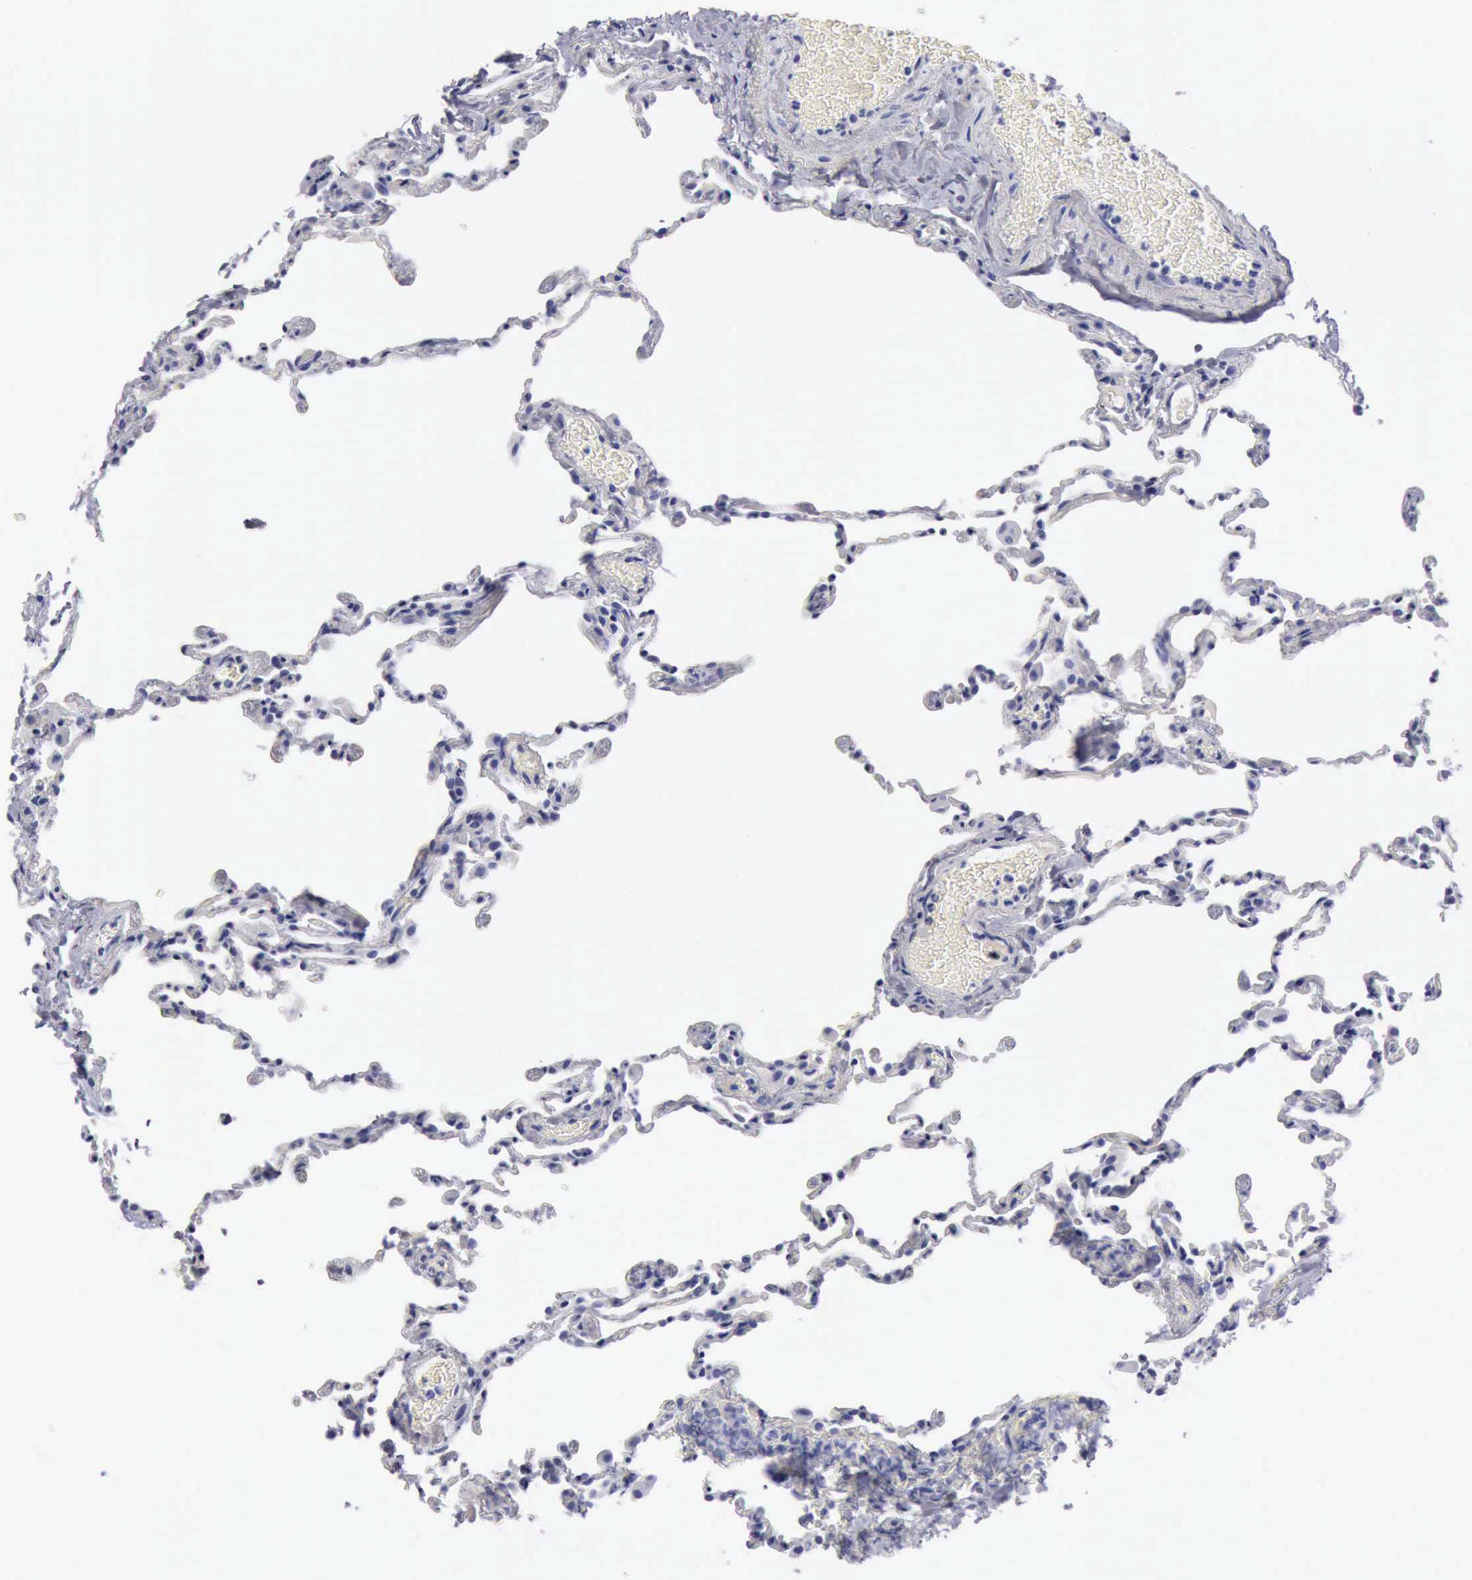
{"staining": {"intensity": "negative", "quantity": "none", "location": "none"}, "tissue": "lung", "cell_type": "Alveolar cells", "image_type": "normal", "snomed": [{"axis": "morphology", "description": "Normal tissue, NOS"}, {"axis": "topography", "description": "Lung"}], "caption": "Immunohistochemistry (IHC) image of unremarkable lung: human lung stained with DAB (3,3'-diaminobenzidine) exhibits no significant protein staining in alveolar cells.", "gene": "CYP19A1", "patient": {"sex": "female", "age": 61}}